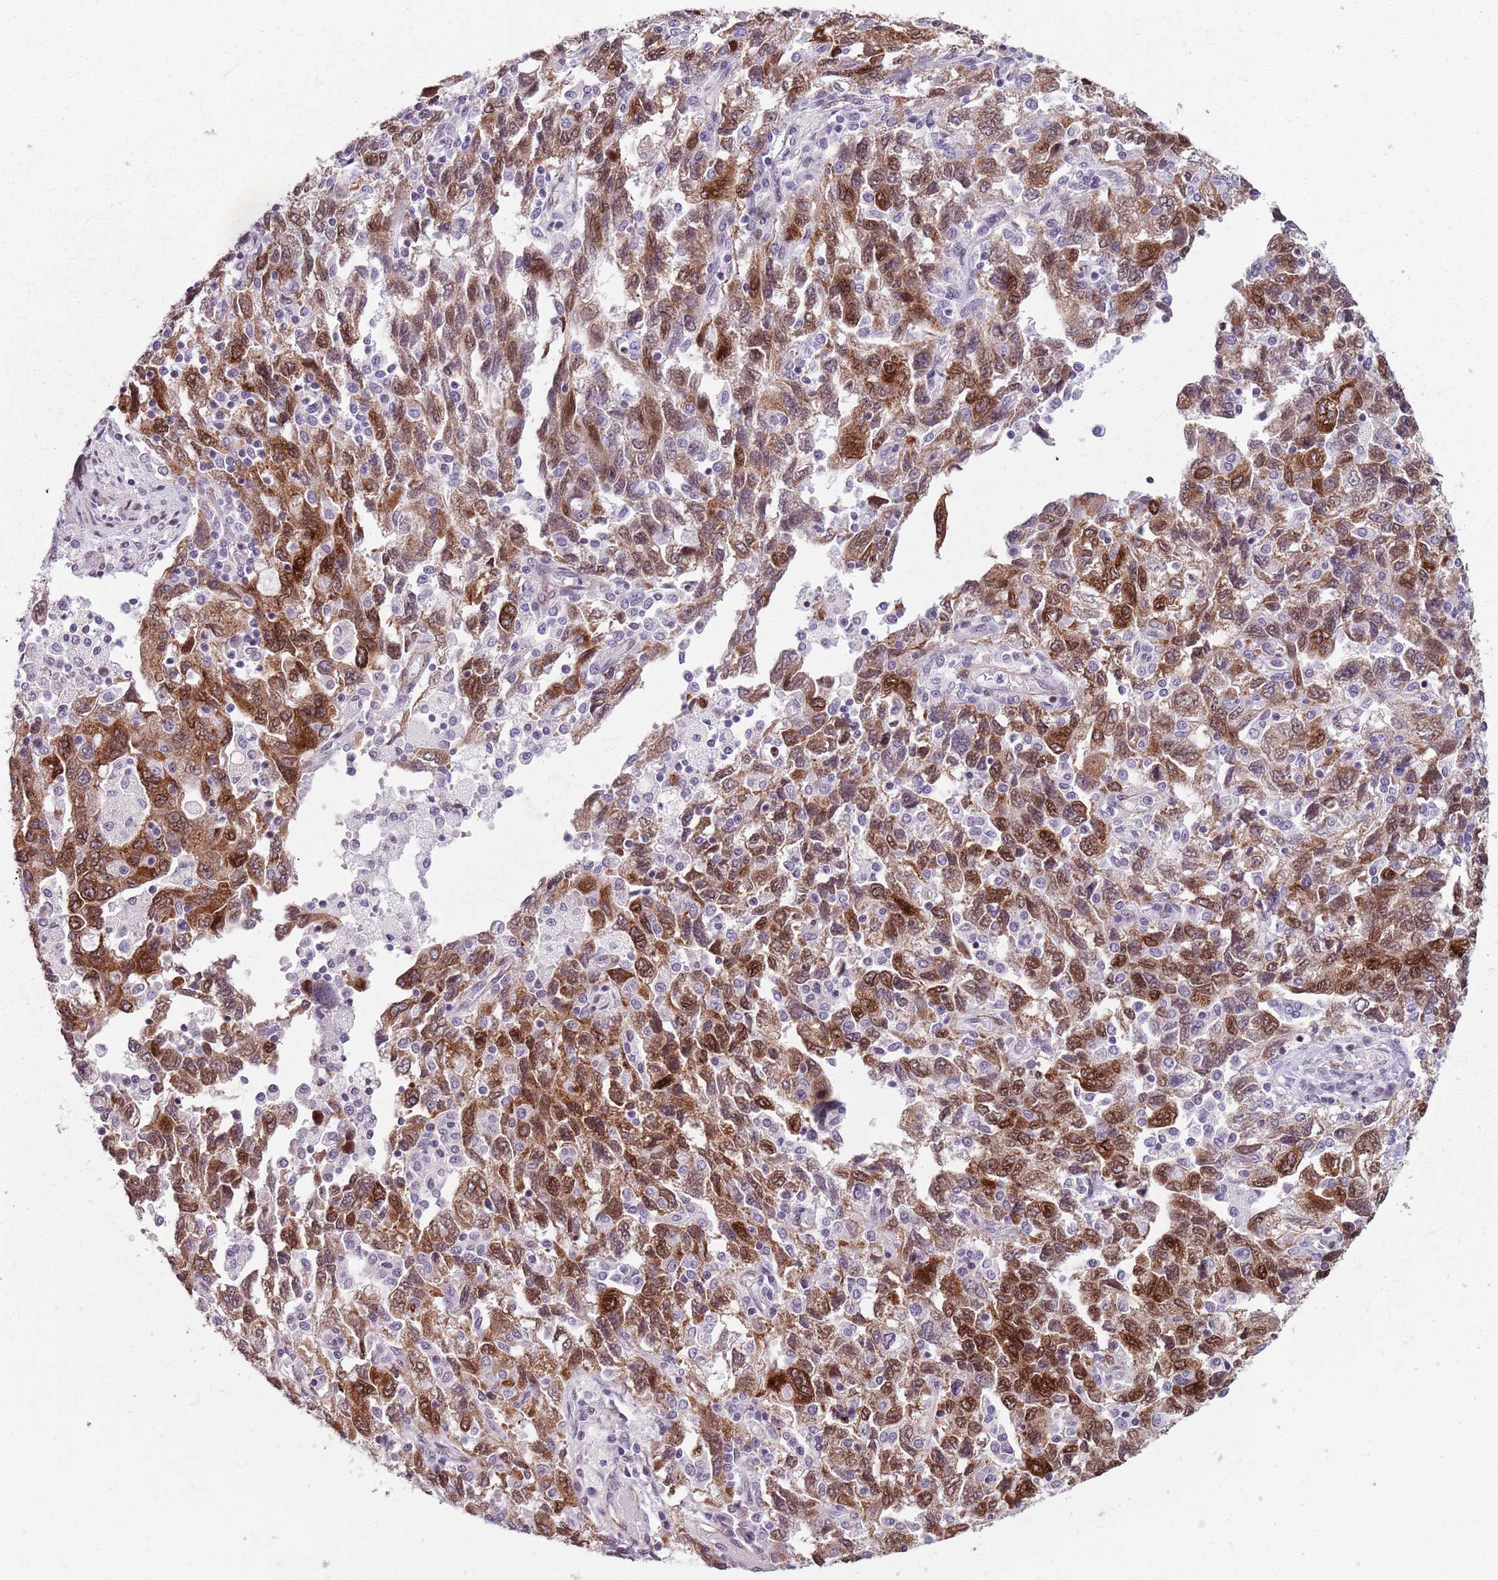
{"staining": {"intensity": "strong", "quantity": ">75%", "location": "cytoplasmic/membranous,nuclear"}, "tissue": "ovarian cancer", "cell_type": "Tumor cells", "image_type": "cancer", "snomed": [{"axis": "morphology", "description": "Carcinoma, NOS"}, {"axis": "morphology", "description": "Cystadenocarcinoma, serous, NOS"}, {"axis": "topography", "description": "Ovary"}], "caption": "IHC (DAB) staining of carcinoma (ovarian) demonstrates strong cytoplasmic/membranous and nuclear protein positivity in about >75% of tumor cells.", "gene": "TMC4", "patient": {"sex": "female", "age": 69}}